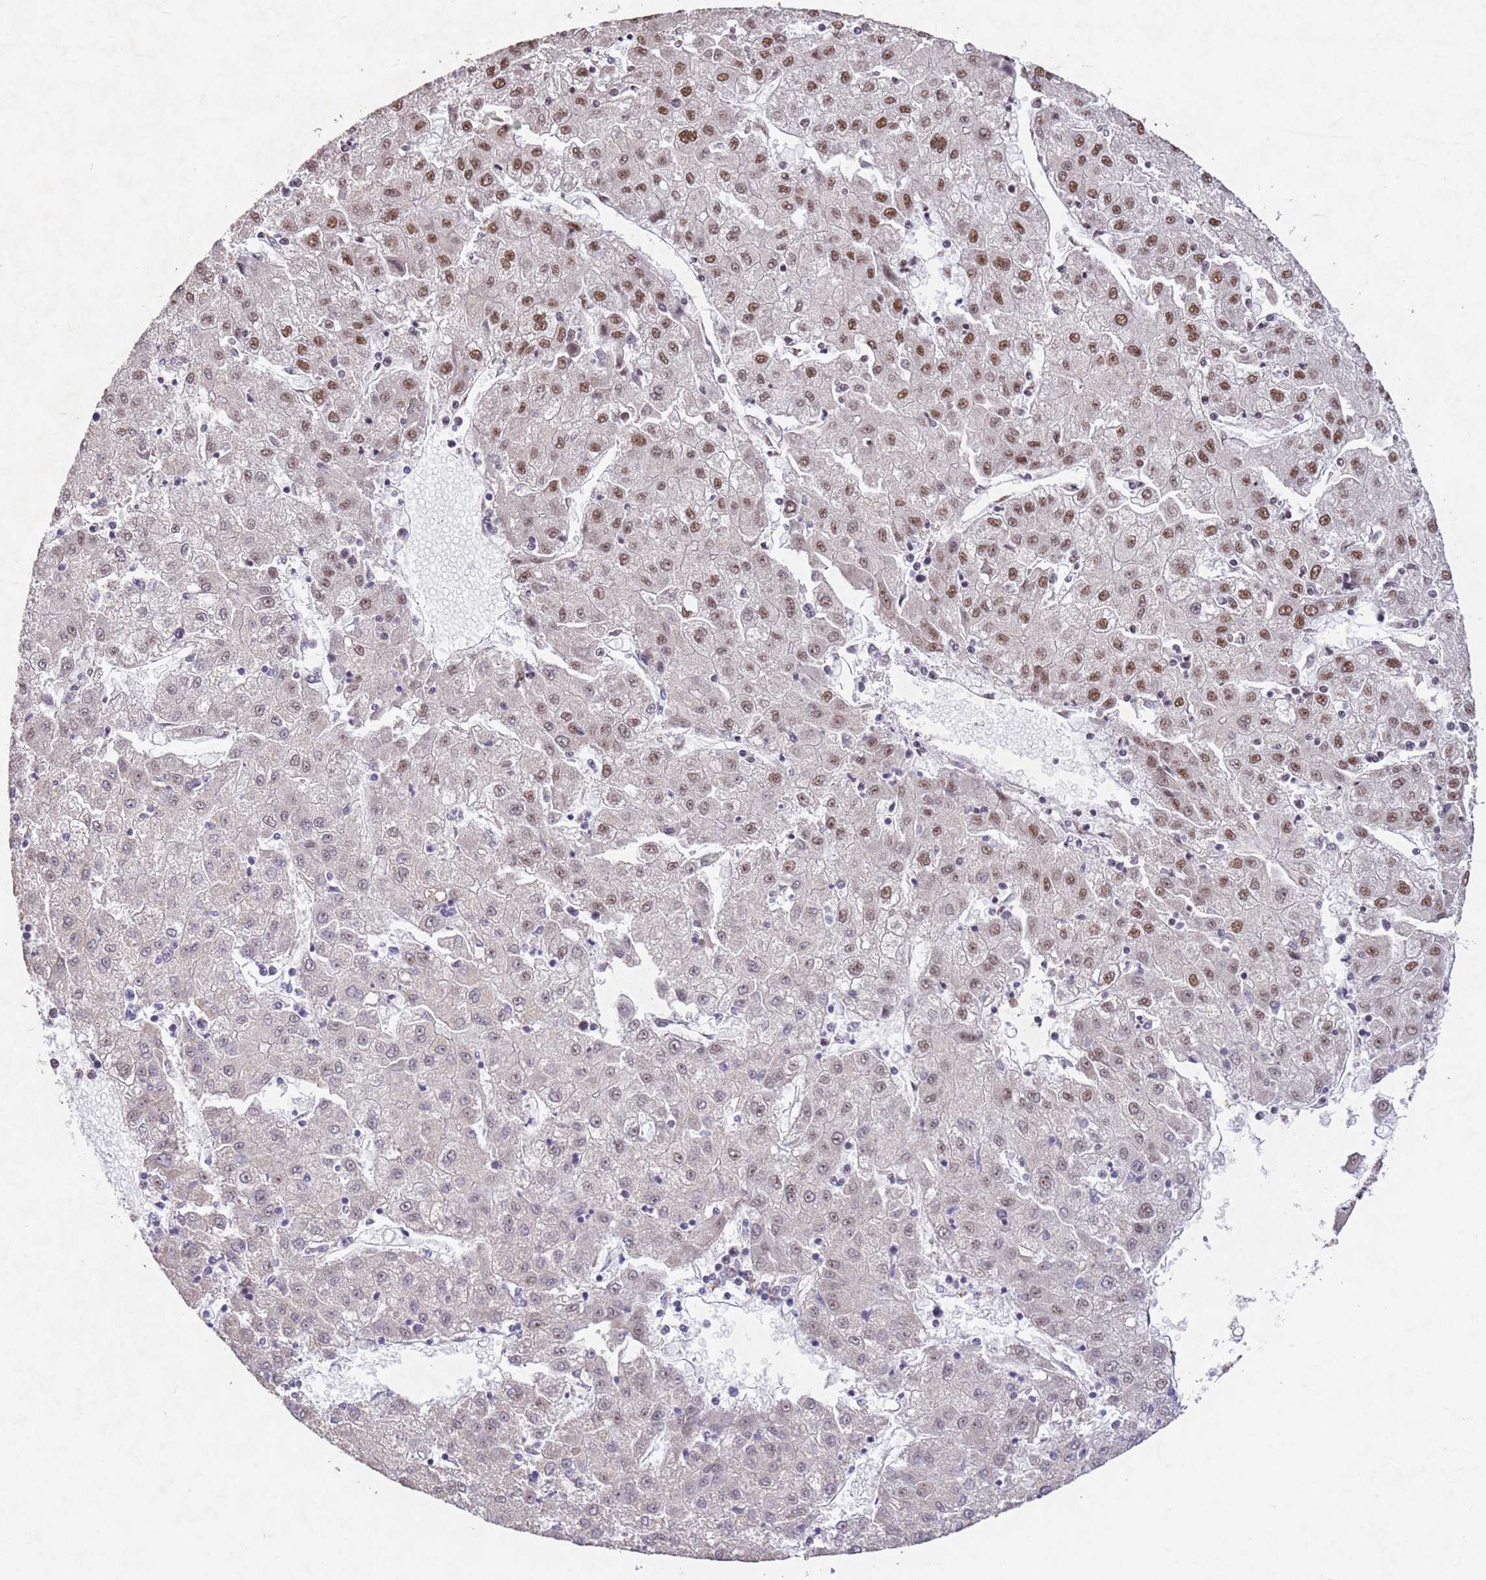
{"staining": {"intensity": "moderate", "quantity": "25%-75%", "location": "nuclear"}, "tissue": "liver cancer", "cell_type": "Tumor cells", "image_type": "cancer", "snomed": [{"axis": "morphology", "description": "Carcinoma, Hepatocellular, NOS"}, {"axis": "topography", "description": "Liver"}], "caption": "Immunohistochemical staining of hepatocellular carcinoma (liver) displays medium levels of moderate nuclear staining in approximately 25%-75% of tumor cells. (Brightfield microscopy of DAB IHC at high magnification).", "gene": "ESF1", "patient": {"sex": "male", "age": 72}}